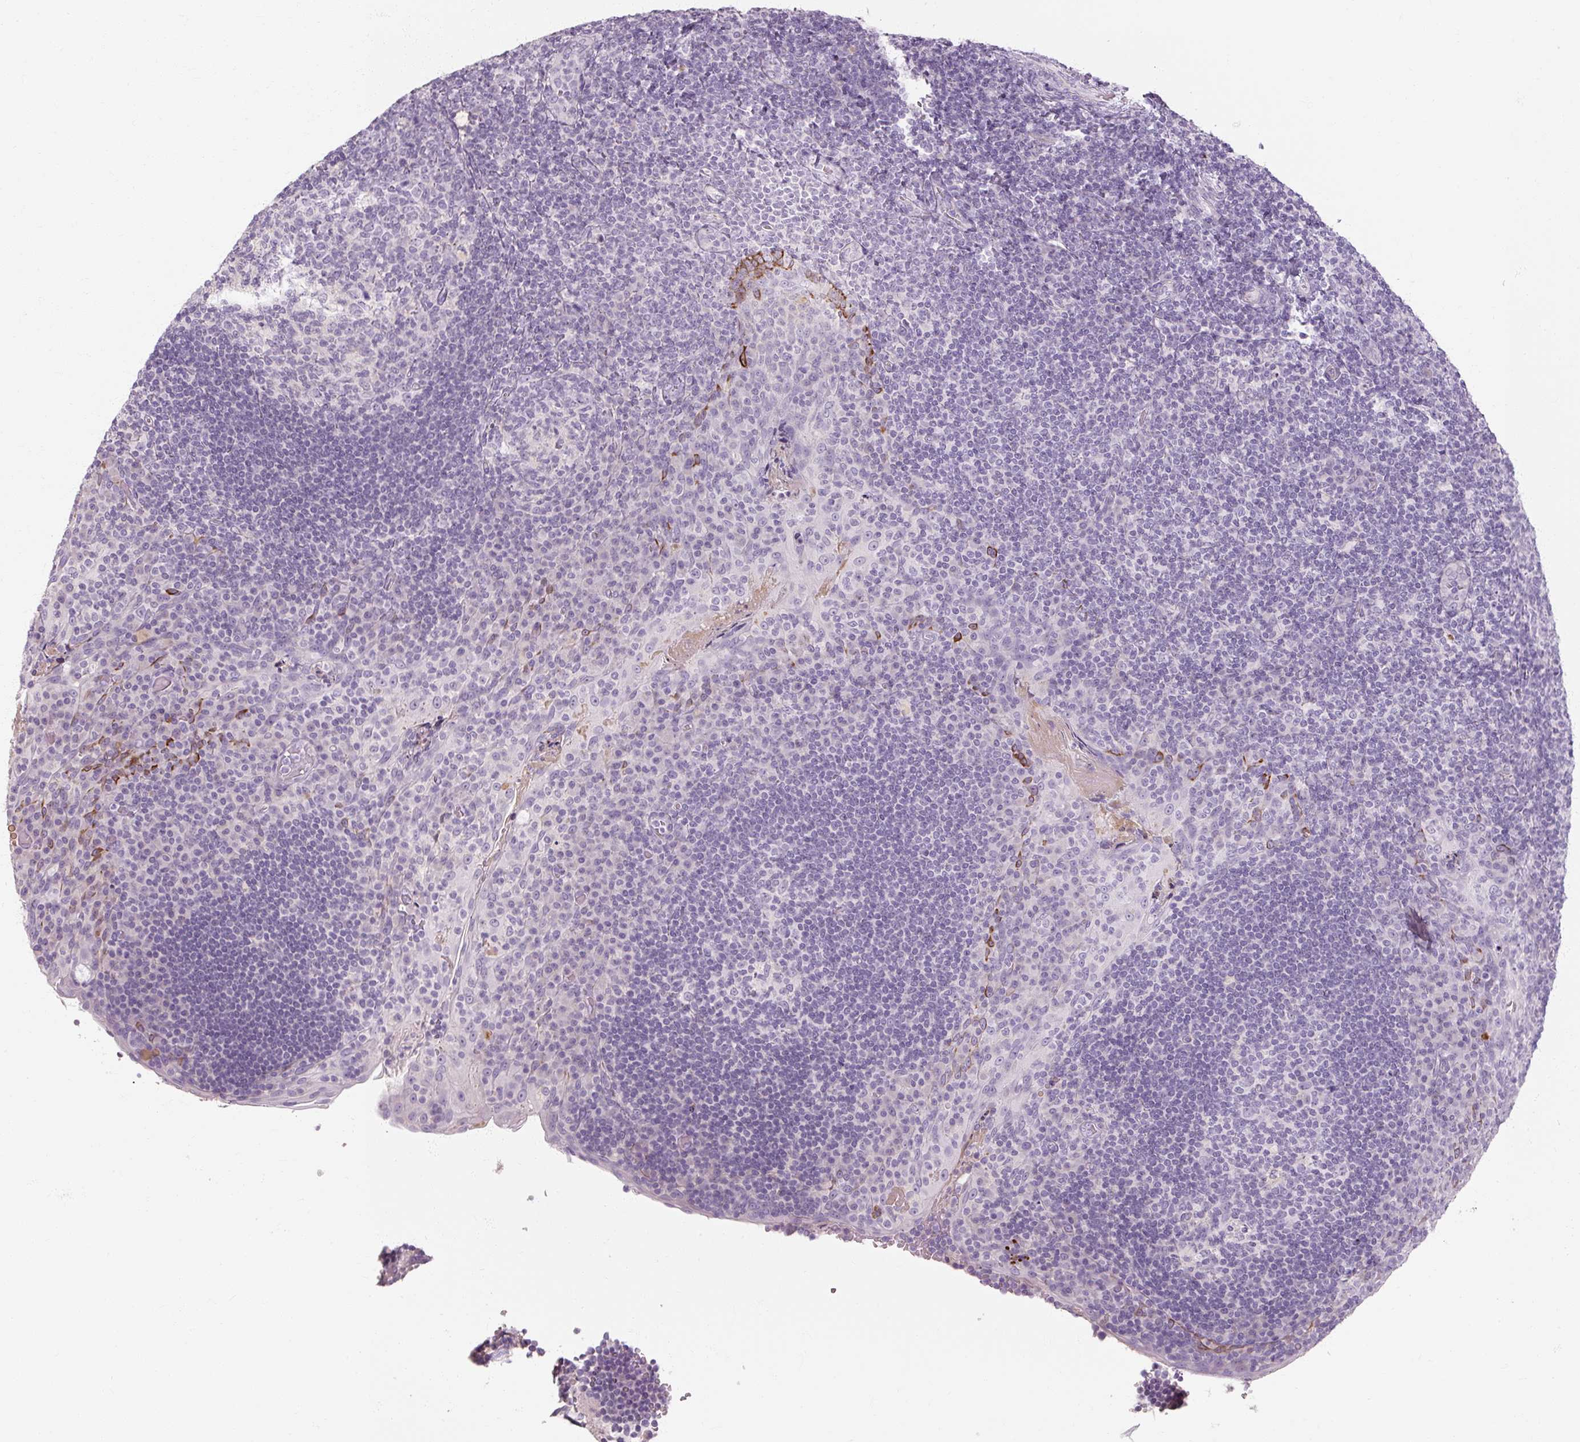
{"staining": {"intensity": "negative", "quantity": "none", "location": "none"}, "tissue": "tonsil", "cell_type": "Germinal center cells", "image_type": "normal", "snomed": [{"axis": "morphology", "description": "Normal tissue, NOS"}, {"axis": "topography", "description": "Tonsil"}], "caption": "This is an IHC photomicrograph of unremarkable tonsil. There is no positivity in germinal center cells.", "gene": "NFE2L3", "patient": {"sex": "male", "age": 17}}